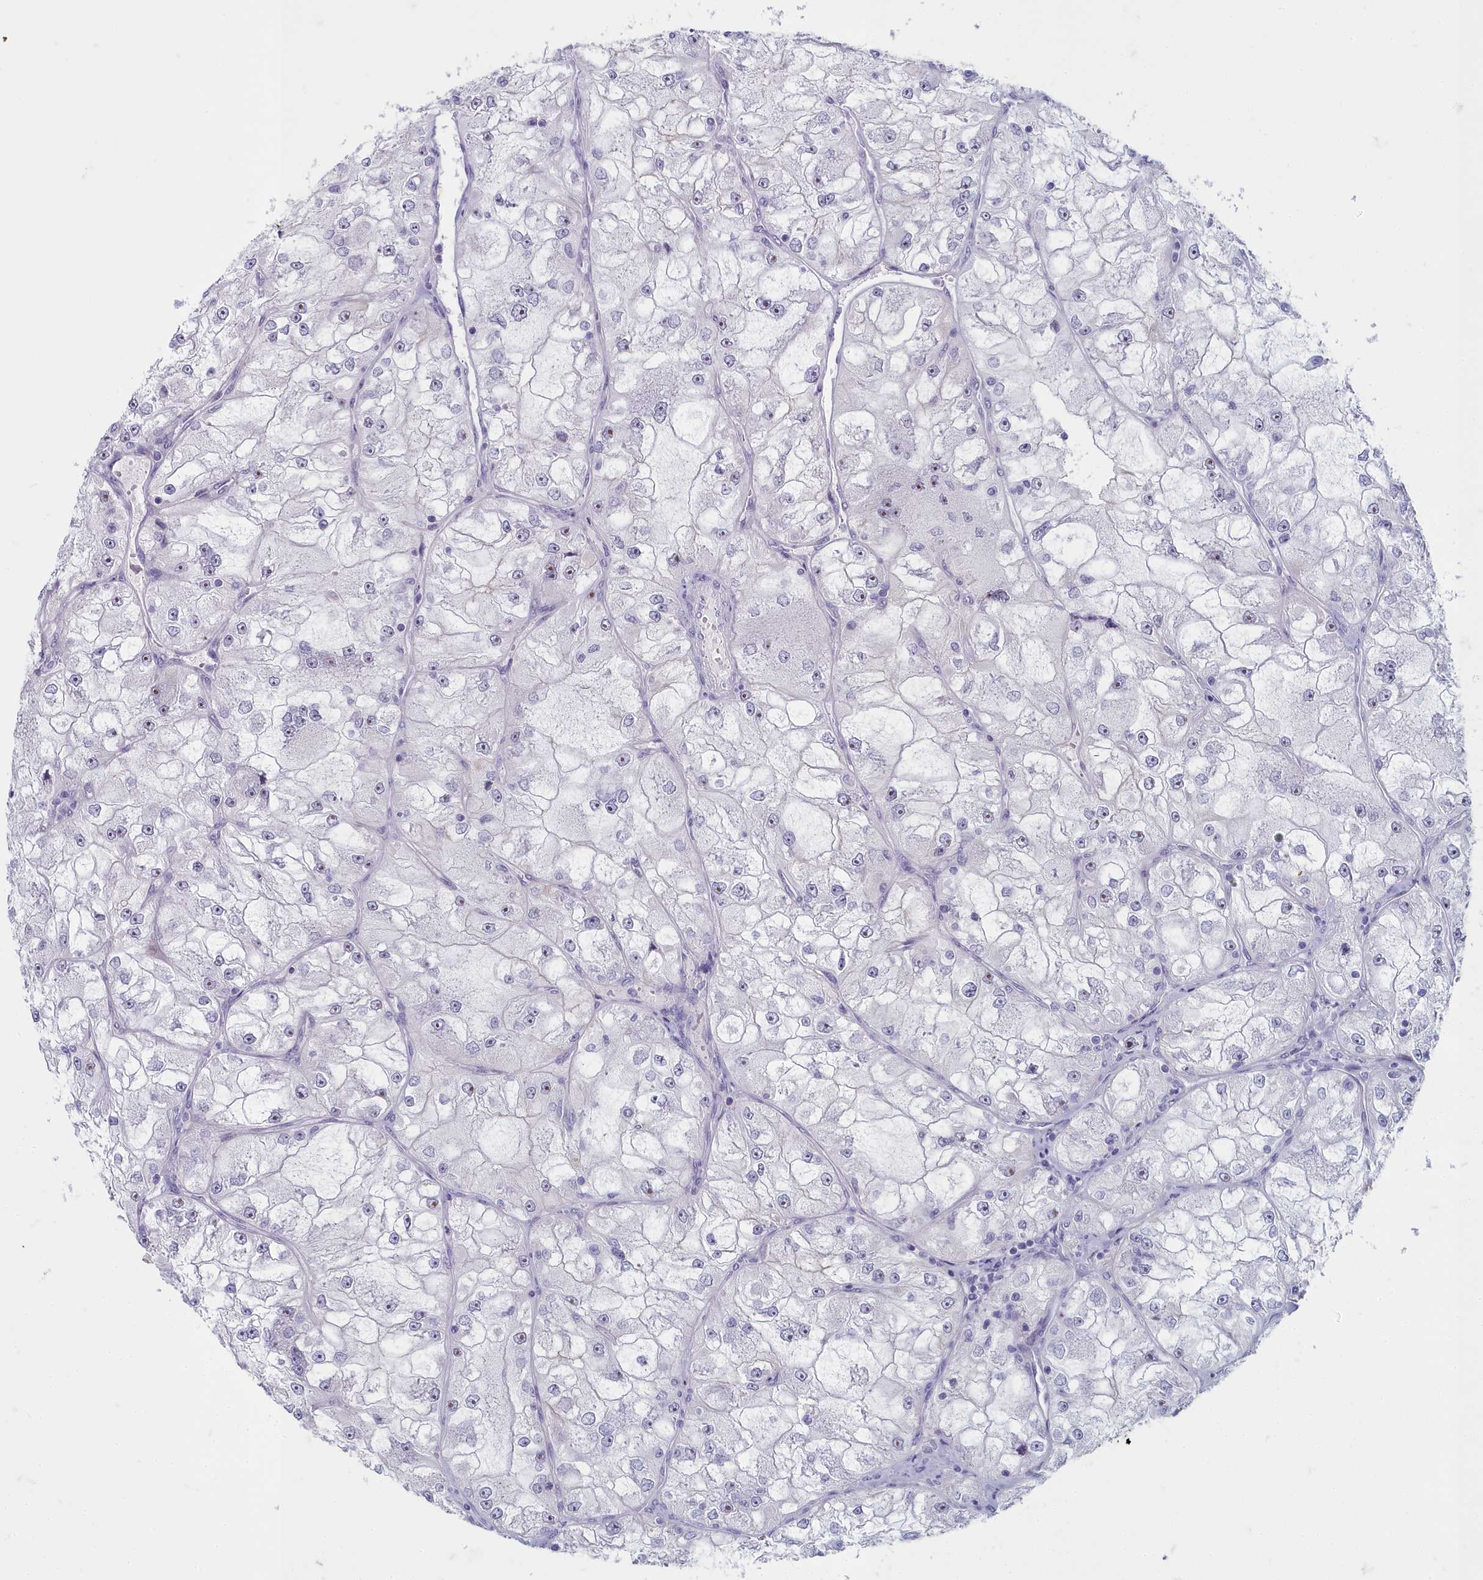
{"staining": {"intensity": "negative", "quantity": "none", "location": "none"}, "tissue": "renal cancer", "cell_type": "Tumor cells", "image_type": "cancer", "snomed": [{"axis": "morphology", "description": "Adenocarcinoma, NOS"}, {"axis": "topography", "description": "Kidney"}], "caption": "Protein analysis of renal cancer (adenocarcinoma) demonstrates no significant staining in tumor cells.", "gene": "INSYN2A", "patient": {"sex": "female", "age": 72}}